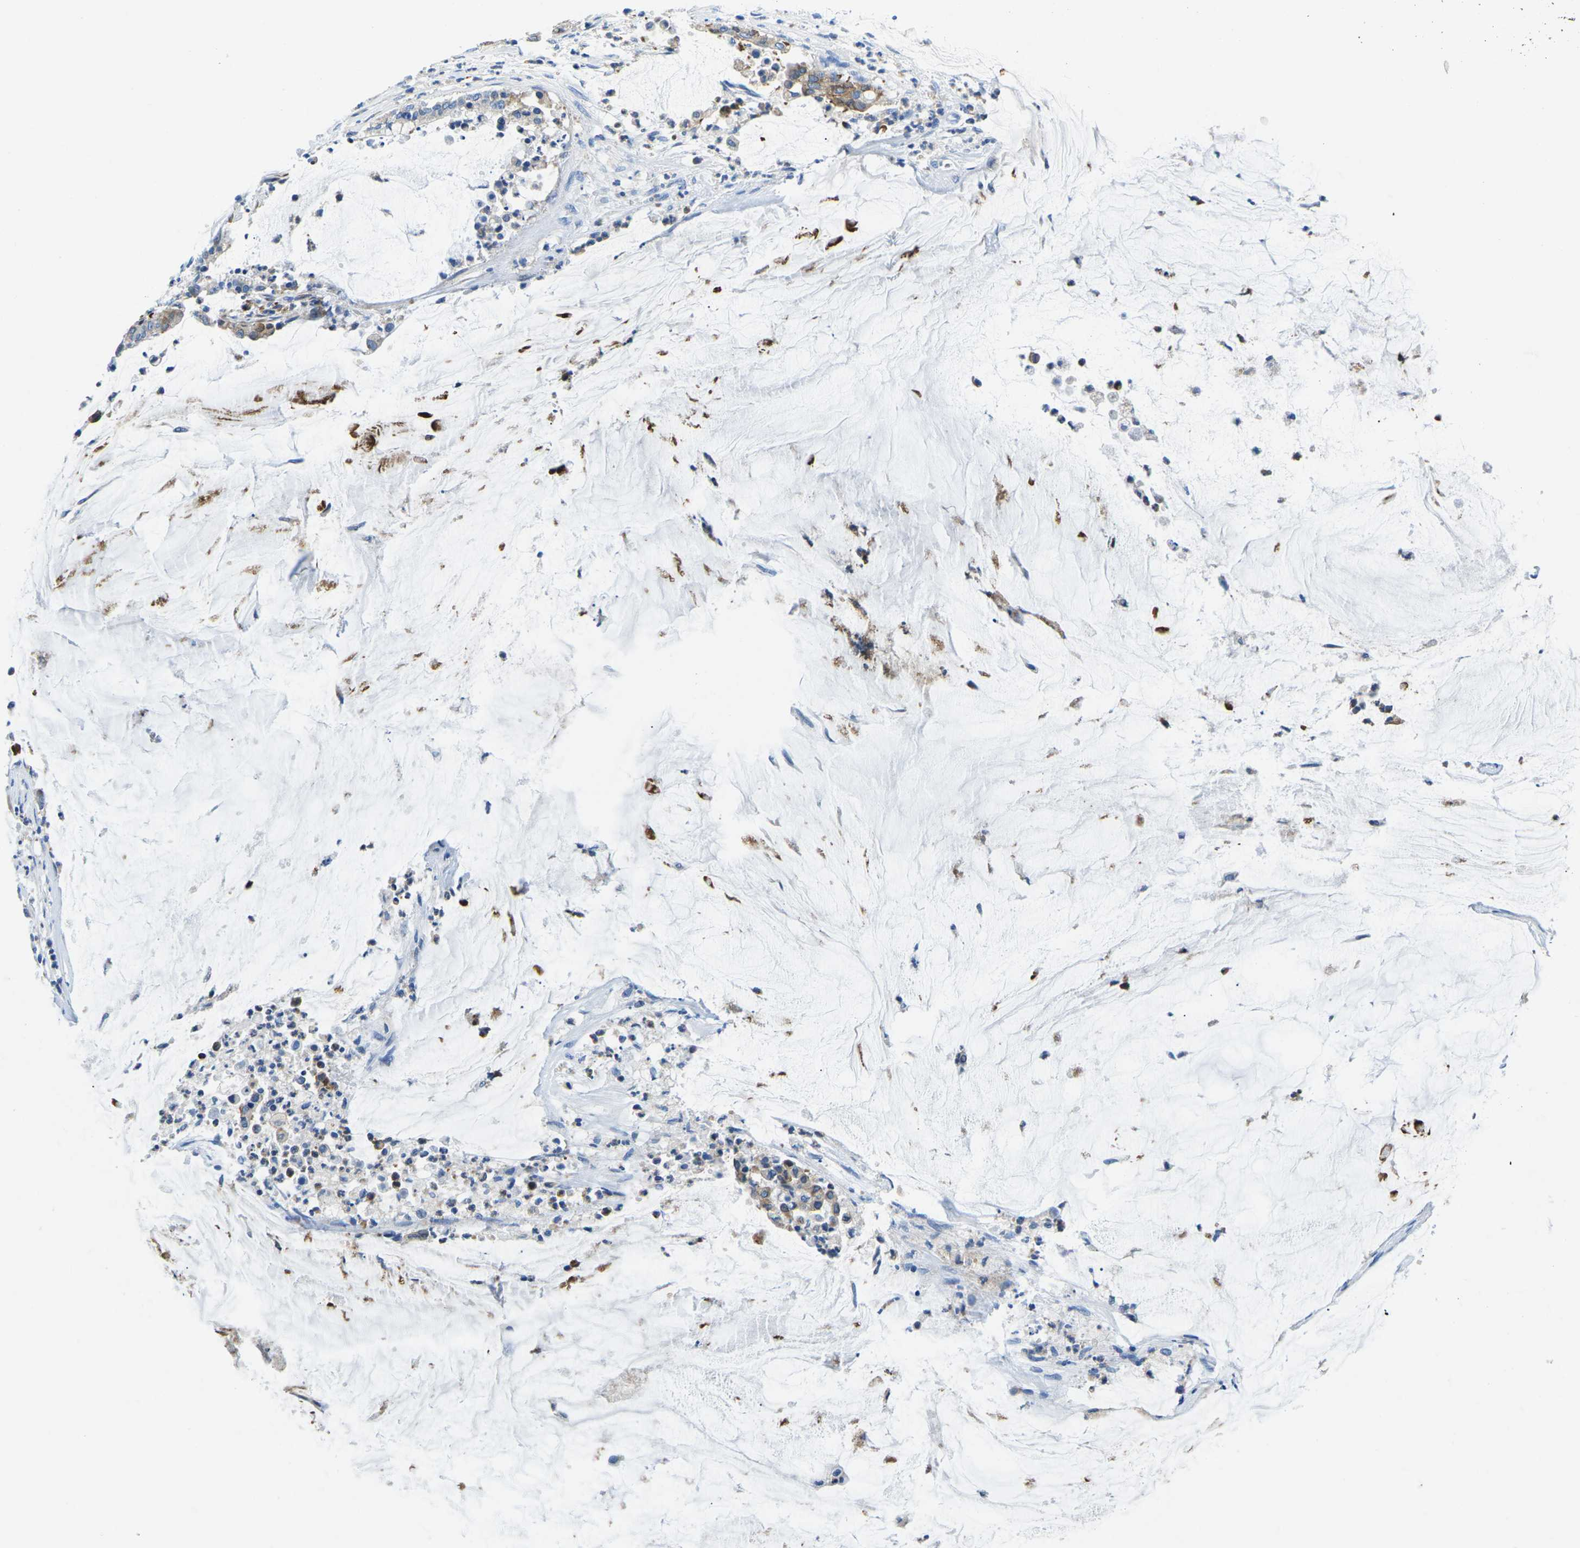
{"staining": {"intensity": "weak", "quantity": "25%-75%", "location": "cytoplasmic/membranous"}, "tissue": "pancreatic cancer", "cell_type": "Tumor cells", "image_type": "cancer", "snomed": [{"axis": "morphology", "description": "Adenocarcinoma, NOS"}, {"axis": "topography", "description": "Pancreas"}], "caption": "Pancreatic adenocarcinoma stained with IHC reveals weak cytoplasmic/membranous positivity in about 25%-75% of tumor cells. The staining was performed using DAB to visualize the protein expression in brown, while the nuclei were stained in blue with hematoxylin (Magnification: 20x).", "gene": "MC4R", "patient": {"sex": "male", "age": 41}}